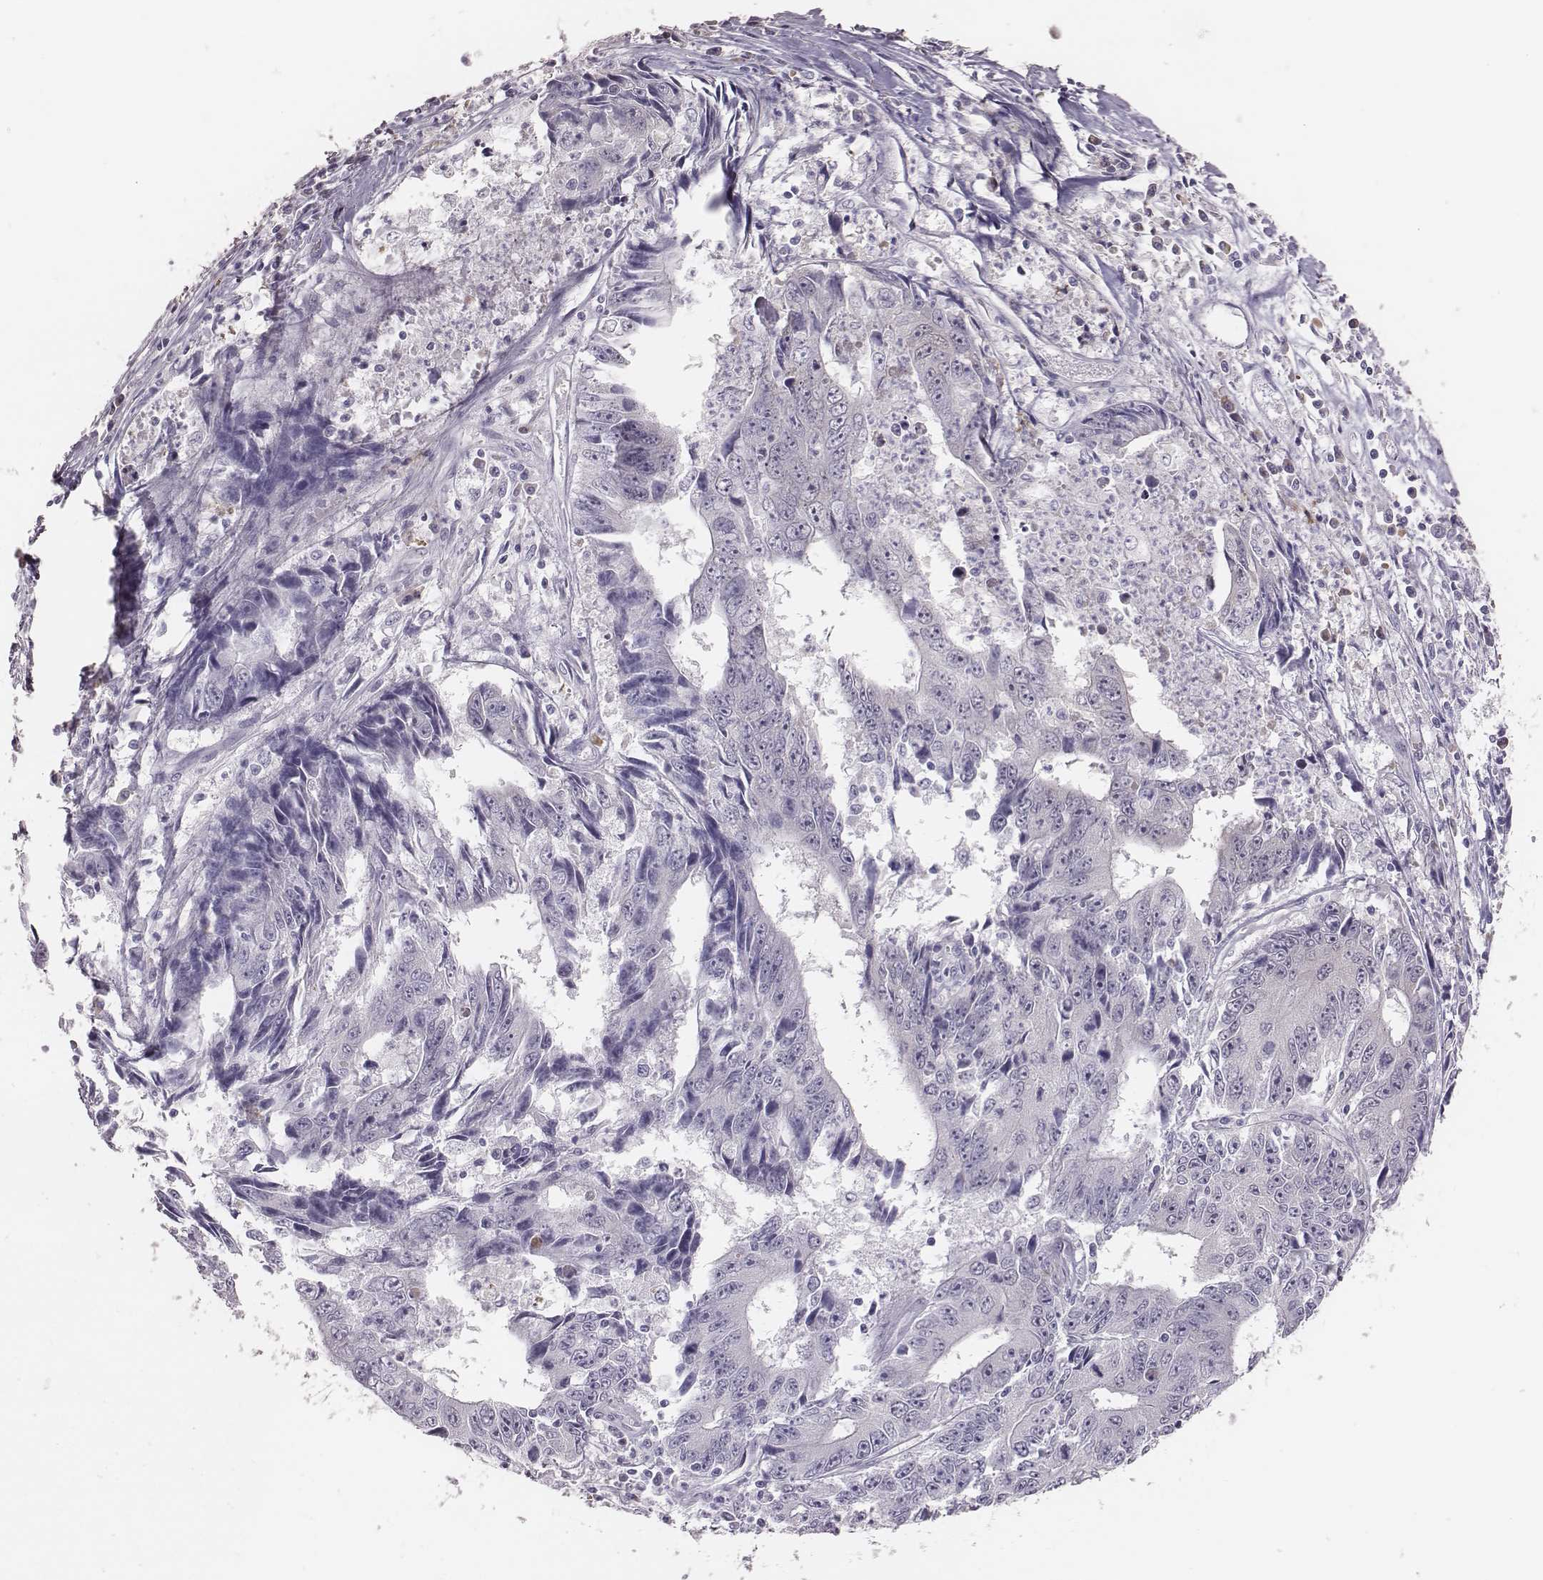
{"staining": {"intensity": "negative", "quantity": "none", "location": "none"}, "tissue": "liver cancer", "cell_type": "Tumor cells", "image_type": "cancer", "snomed": [{"axis": "morphology", "description": "Cholangiocarcinoma"}, {"axis": "topography", "description": "Liver"}], "caption": "Immunohistochemistry (IHC) of cholangiocarcinoma (liver) displays no expression in tumor cells. (DAB immunohistochemistry, high magnification).", "gene": "PBK", "patient": {"sex": "male", "age": 65}}